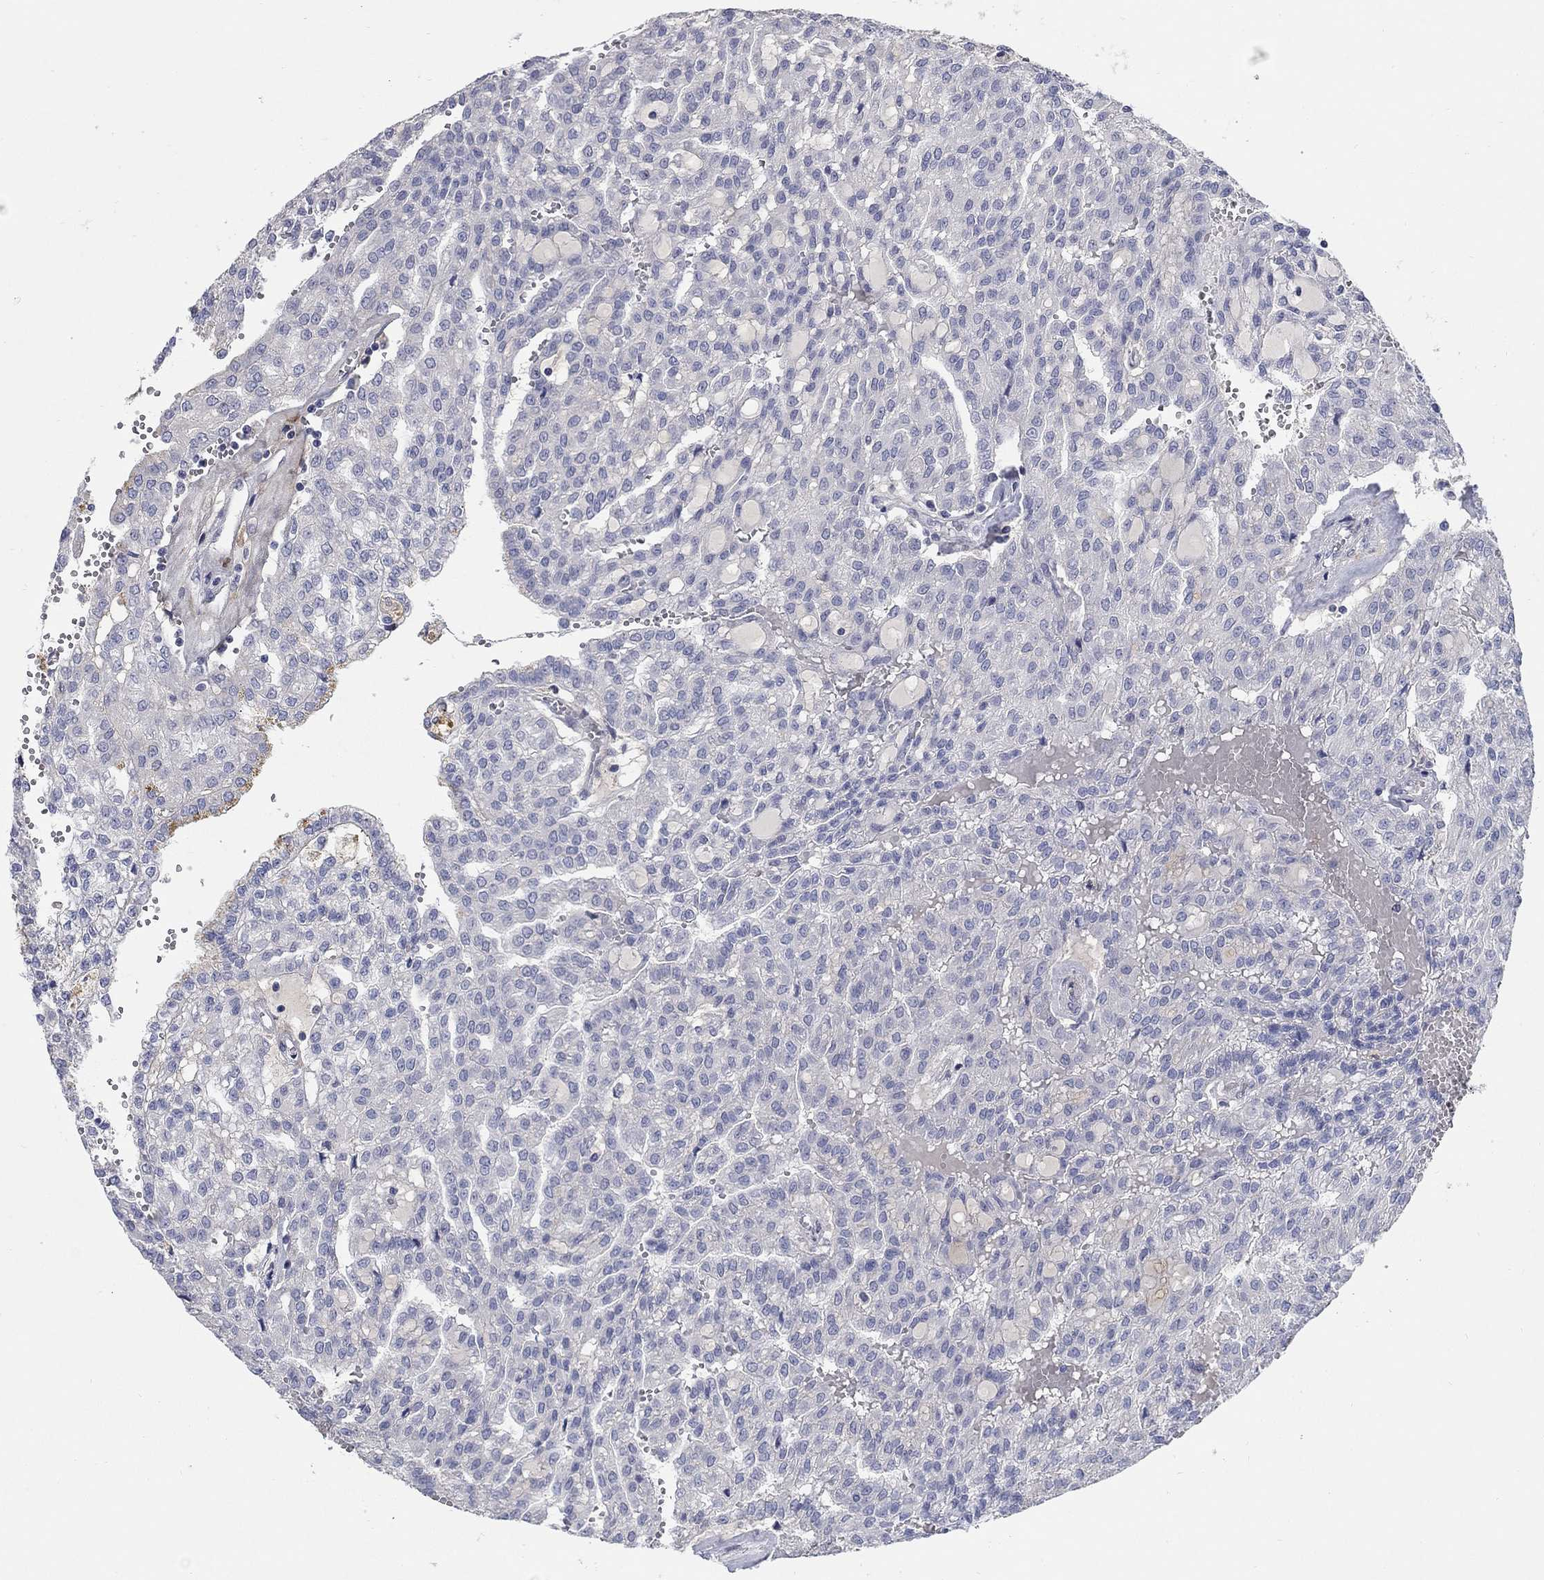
{"staining": {"intensity": "negative", "quantity": "none", "location": "none"}, "tissue": "renal cancer", "cell_type": "Tumor cells", "image_type": "cancer", "snomed": [{"axis": "morphology", "description": "Adenocarcinoma, NOS"}, {"axis": "topography", "description": "Kidney"}], "caption": "Tumor cells are negative for protein expression in human renal adenocarcinoma.", "gene": "TMEM249", "patient": {"sex": "male", "age": 63}}